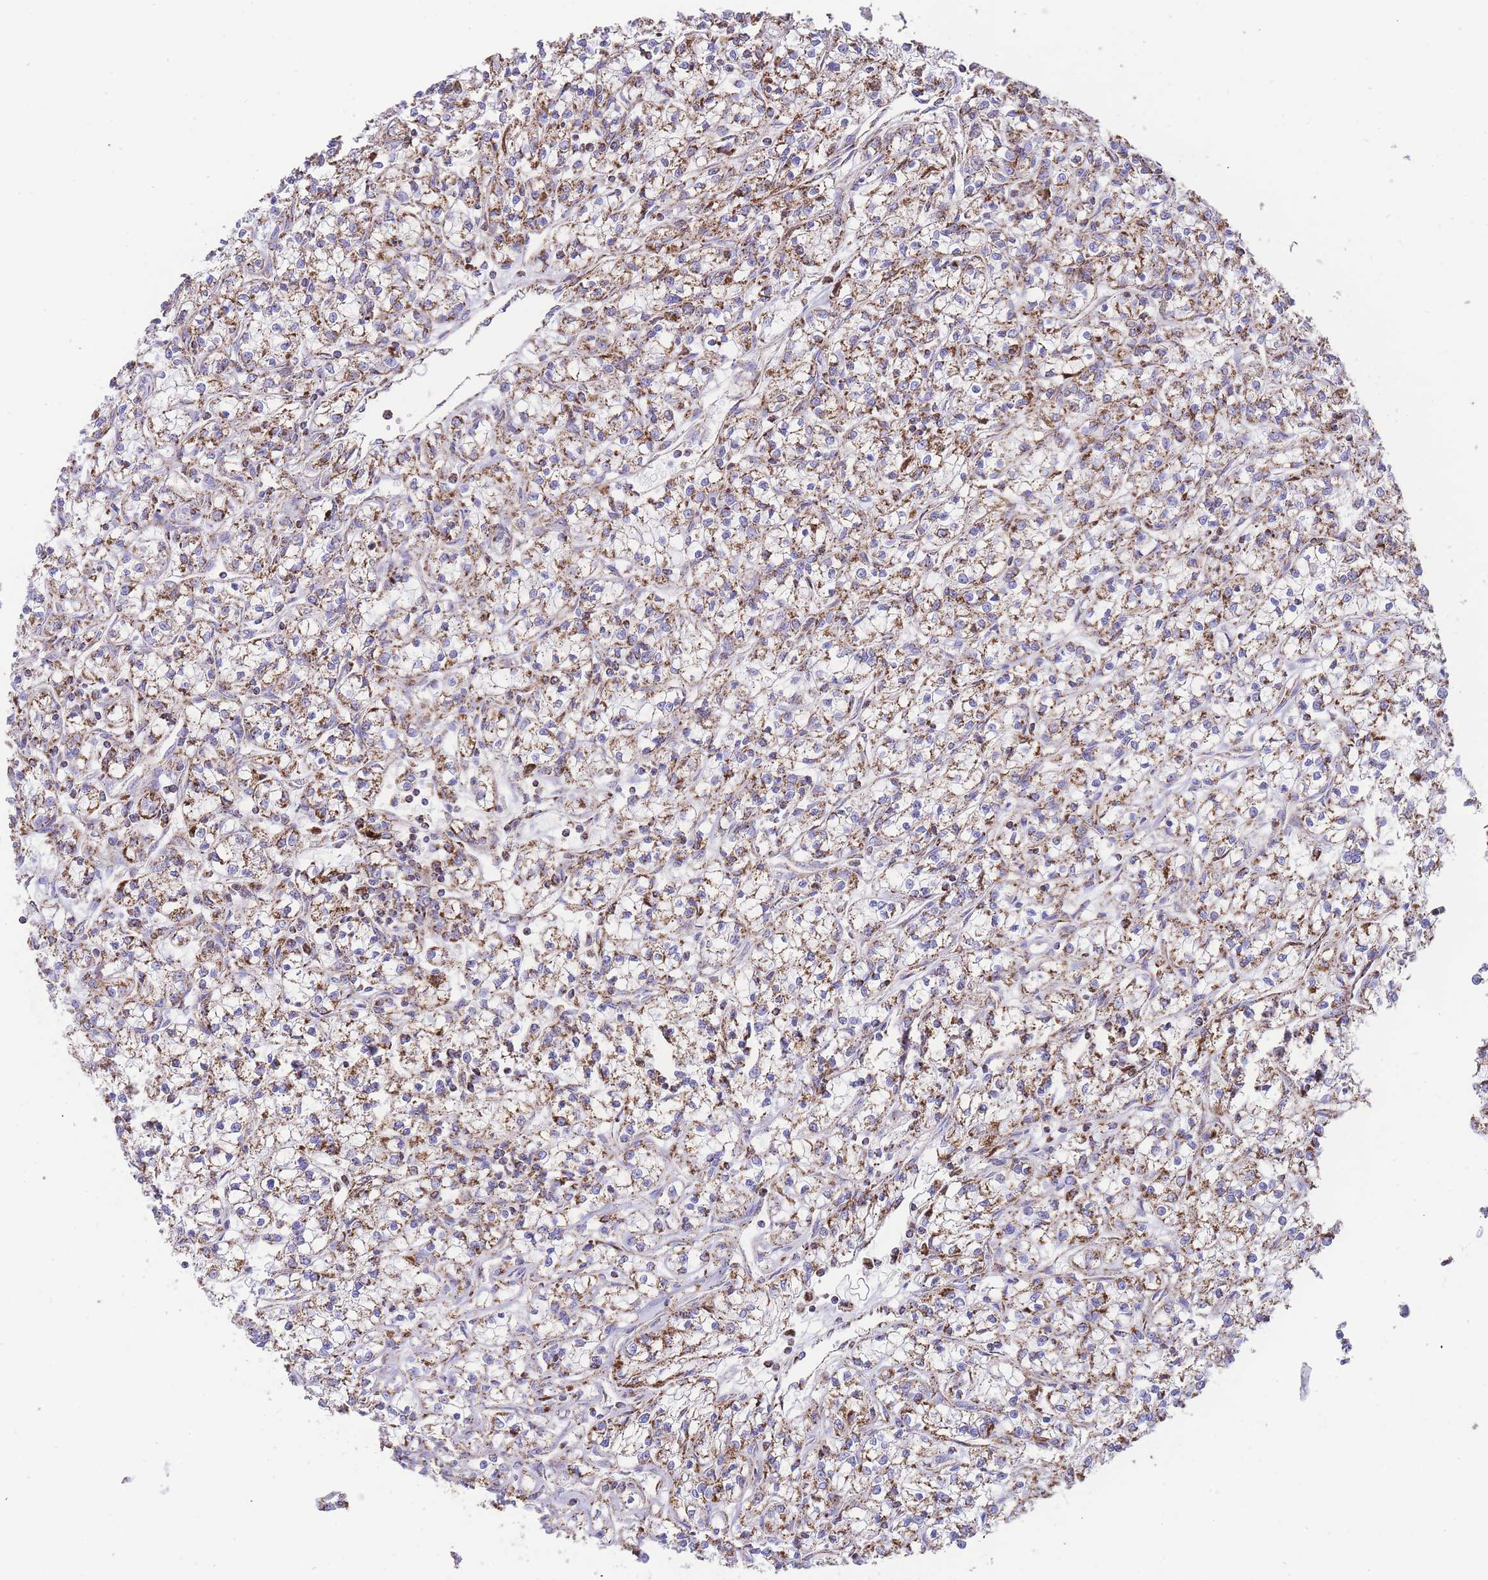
{"staining": {"intensity": "moderate", "quantity": ">75%", "location": "cytoplasmic/membranous"}, "tissue": "renal cancer", "cell_type": "Tumor cells", "image_type": "cancer", "snomed": [{"axis": "morphology", "description": "Adenocarcinoma, NOS"}, {"axis": "topography", "description": "Kidney"}], "caption": "Protein expression analysis of human renal cancer reveals moderate cytoplasmic/membranous positivity in about >75% of tumor cells. (brown staining indicates protein expression, while blue staining denotes nuclei).", "gene": "GSTM1", "patient": {"sex": "female", "age": 59}}